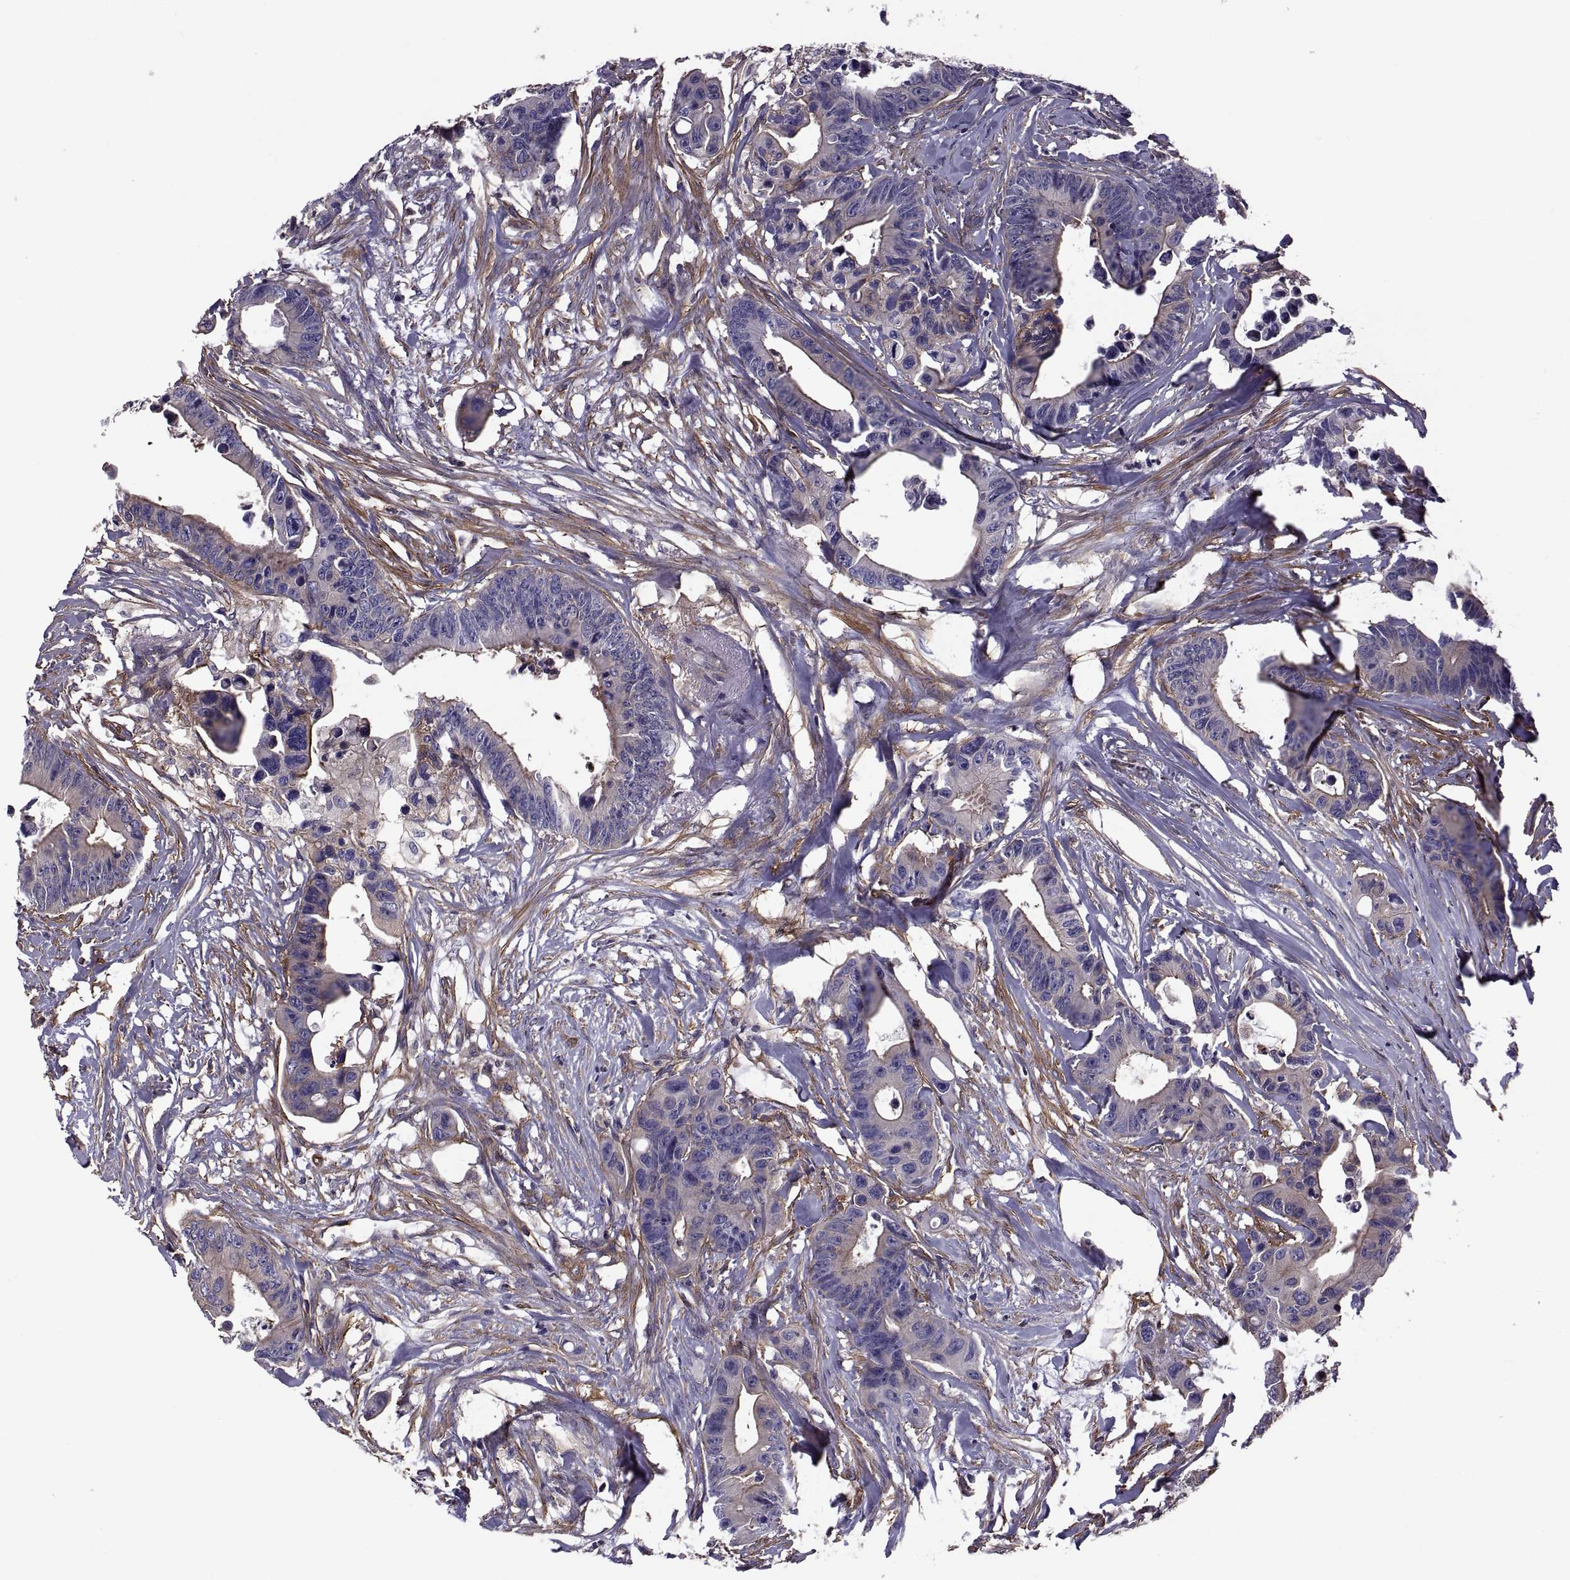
{"staining": {"intensity": "strong", "quantity": "25%-75%", "location": "cytoplasmic/membranous"}, "tissue": "colorectal cancer", "cell_type": "Tumor cells", "image_type": "cancer", "snomed": [{"axis": "morphology", "description": "Adenocarcinoma, NOS"}, {"axis": "topography", "description": "Colon"}], "caption": "Immunohistochemical staining of human colorectal cancer displays high levels of strong cytoplasmic/membranous protein staining in approximately 25%-75% of tumor cells. The protein is stained brown, and the nuclei are stained in blue (DAB (3,3'-diaminobenzidine) IHC with brightfield microscopy, high magnification).", "gene": "MYH9", "patient": {"sex": "female", "age": 87}}